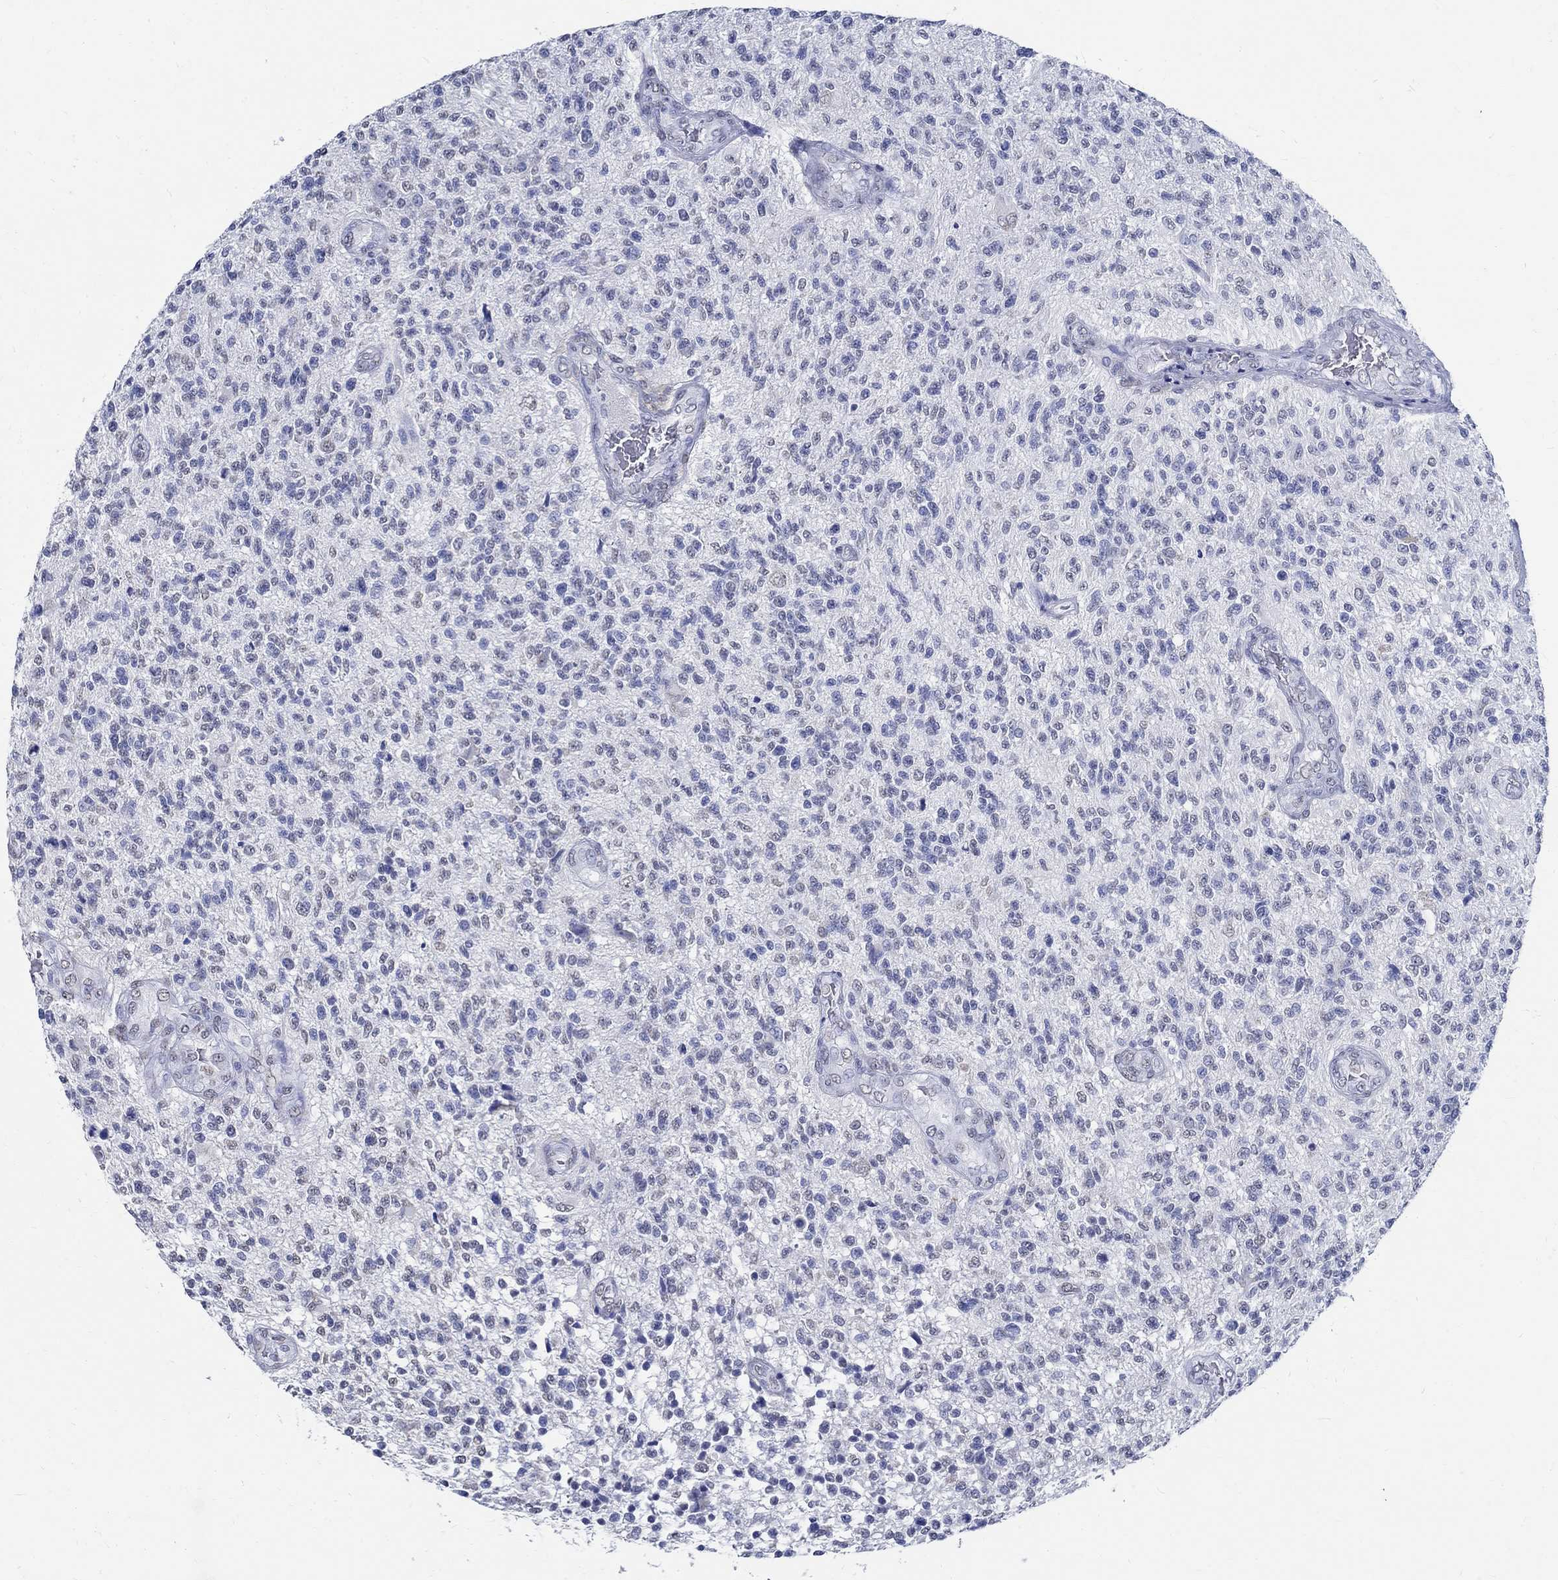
{"staining": {"intensity": "negative", "quantity": "none", "location": "none"}, "tissue": "glioma", "cell_type": "Tumor cells", "image_type": "cancer", "snomed": [{"axis": "morphology", "description": "Glioma, malignant, High grade"}, {"axis": "topography", "description": "Brain"}], "caption": "High magnification brightfield microscopy of malignant glioma (high-grade) stained with DAB (brown) and counterstained with hematoxylin (blue): tumor cells show no significant positivity. (DAB (3,3'-diaminobenzidine) immunohistochemistry, high magnification).", "gene": "TSPAN16", "patient": {"sex": "male", "age": 56}}